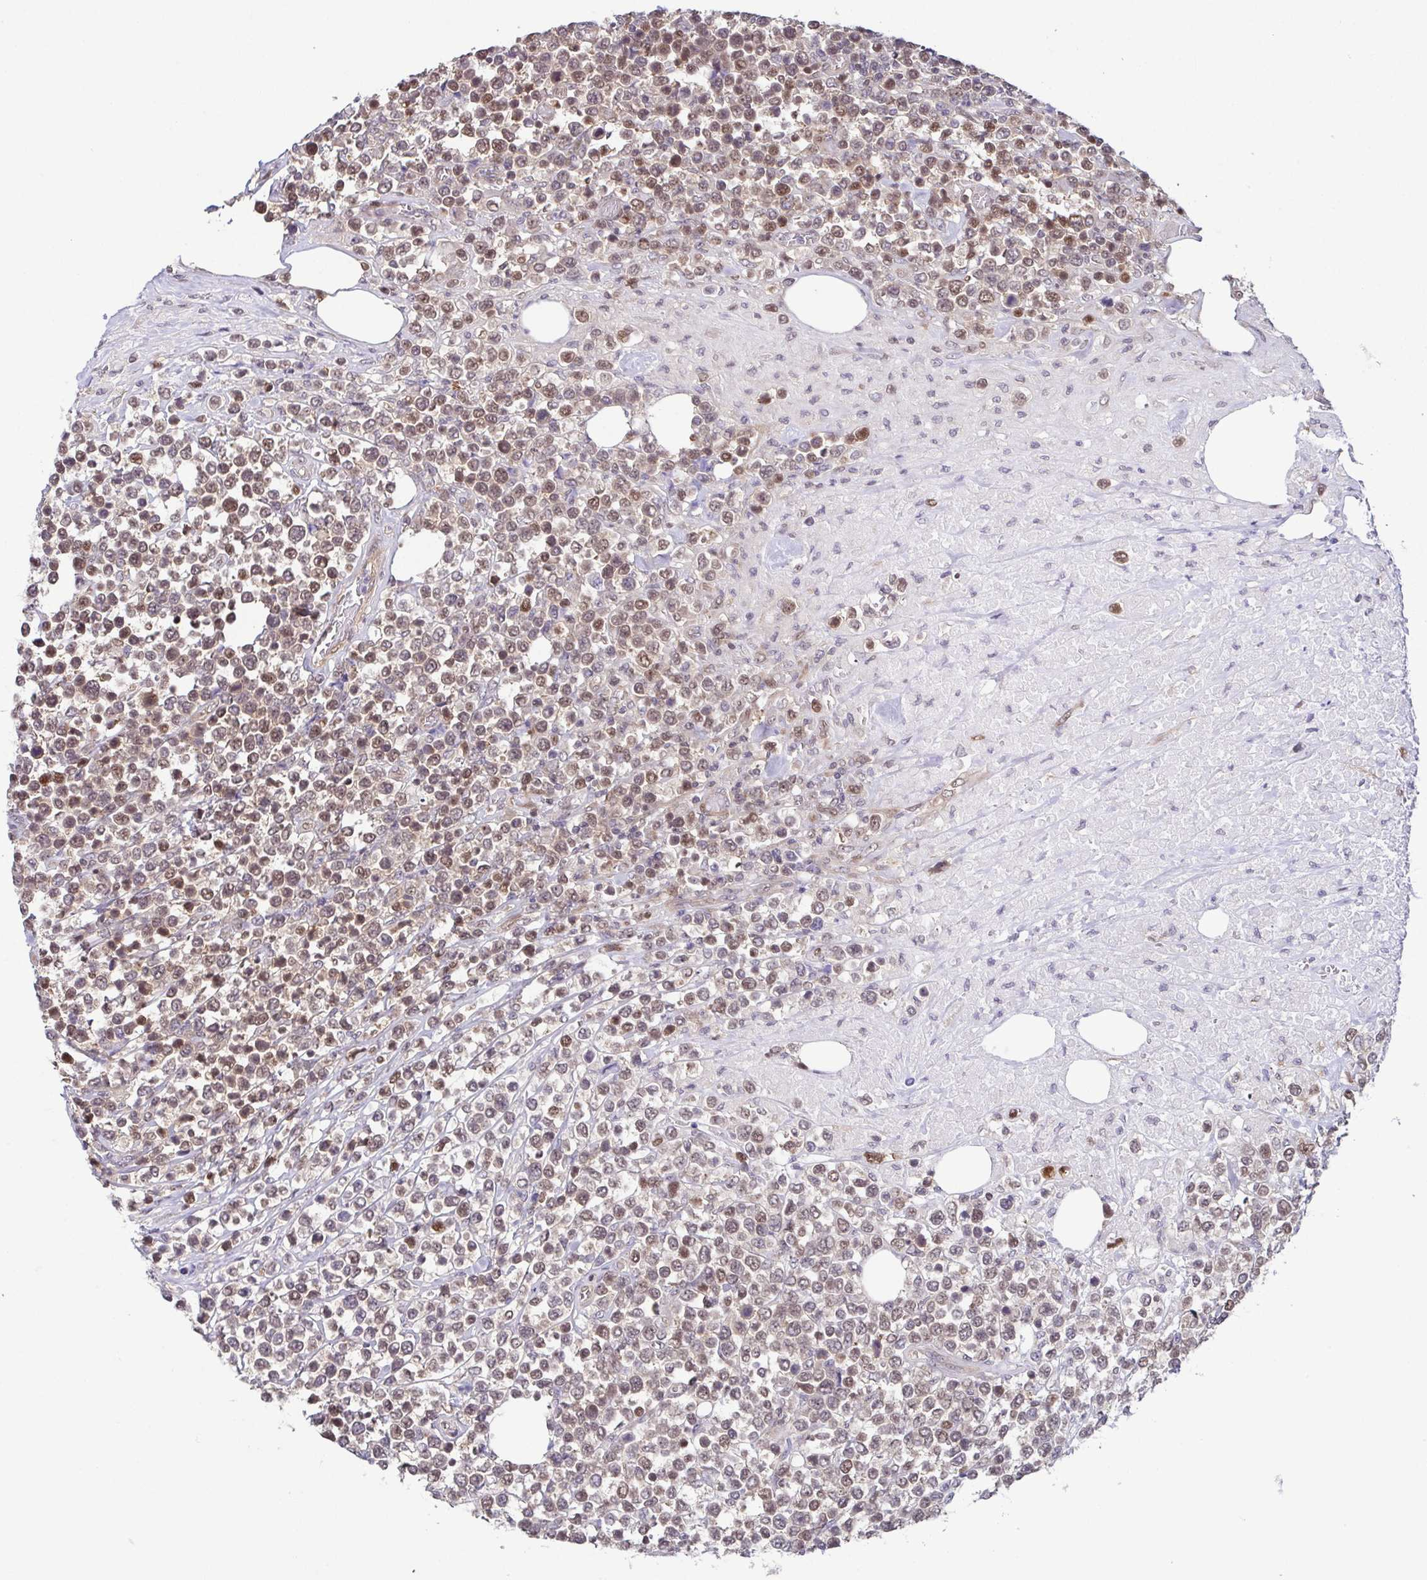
{"staining": {"intensity": "moderate", "quantity": ">75%", "location": "nuclear"}, "tissue": "lymphoma", "cell_type": "Tumor cells", "image_type": "cancer", "snomed": [{"axis": "morphology", "description": "Malignant lymphoma, non-Hodgkin's type, High grade"}, {"axis": "topography", "description": "Soft tissue"}], "caption": "DAB (3,3'-diaminobenzidine) immunohistochemical staining of human high-grade malignant lymphoma, non-Hodgkin's type exhibits moderate nuclear protein staining in about >75% of tumor cells.", "gene": "DNAJB1", "patient": {"sex": "female", "age": 56}}